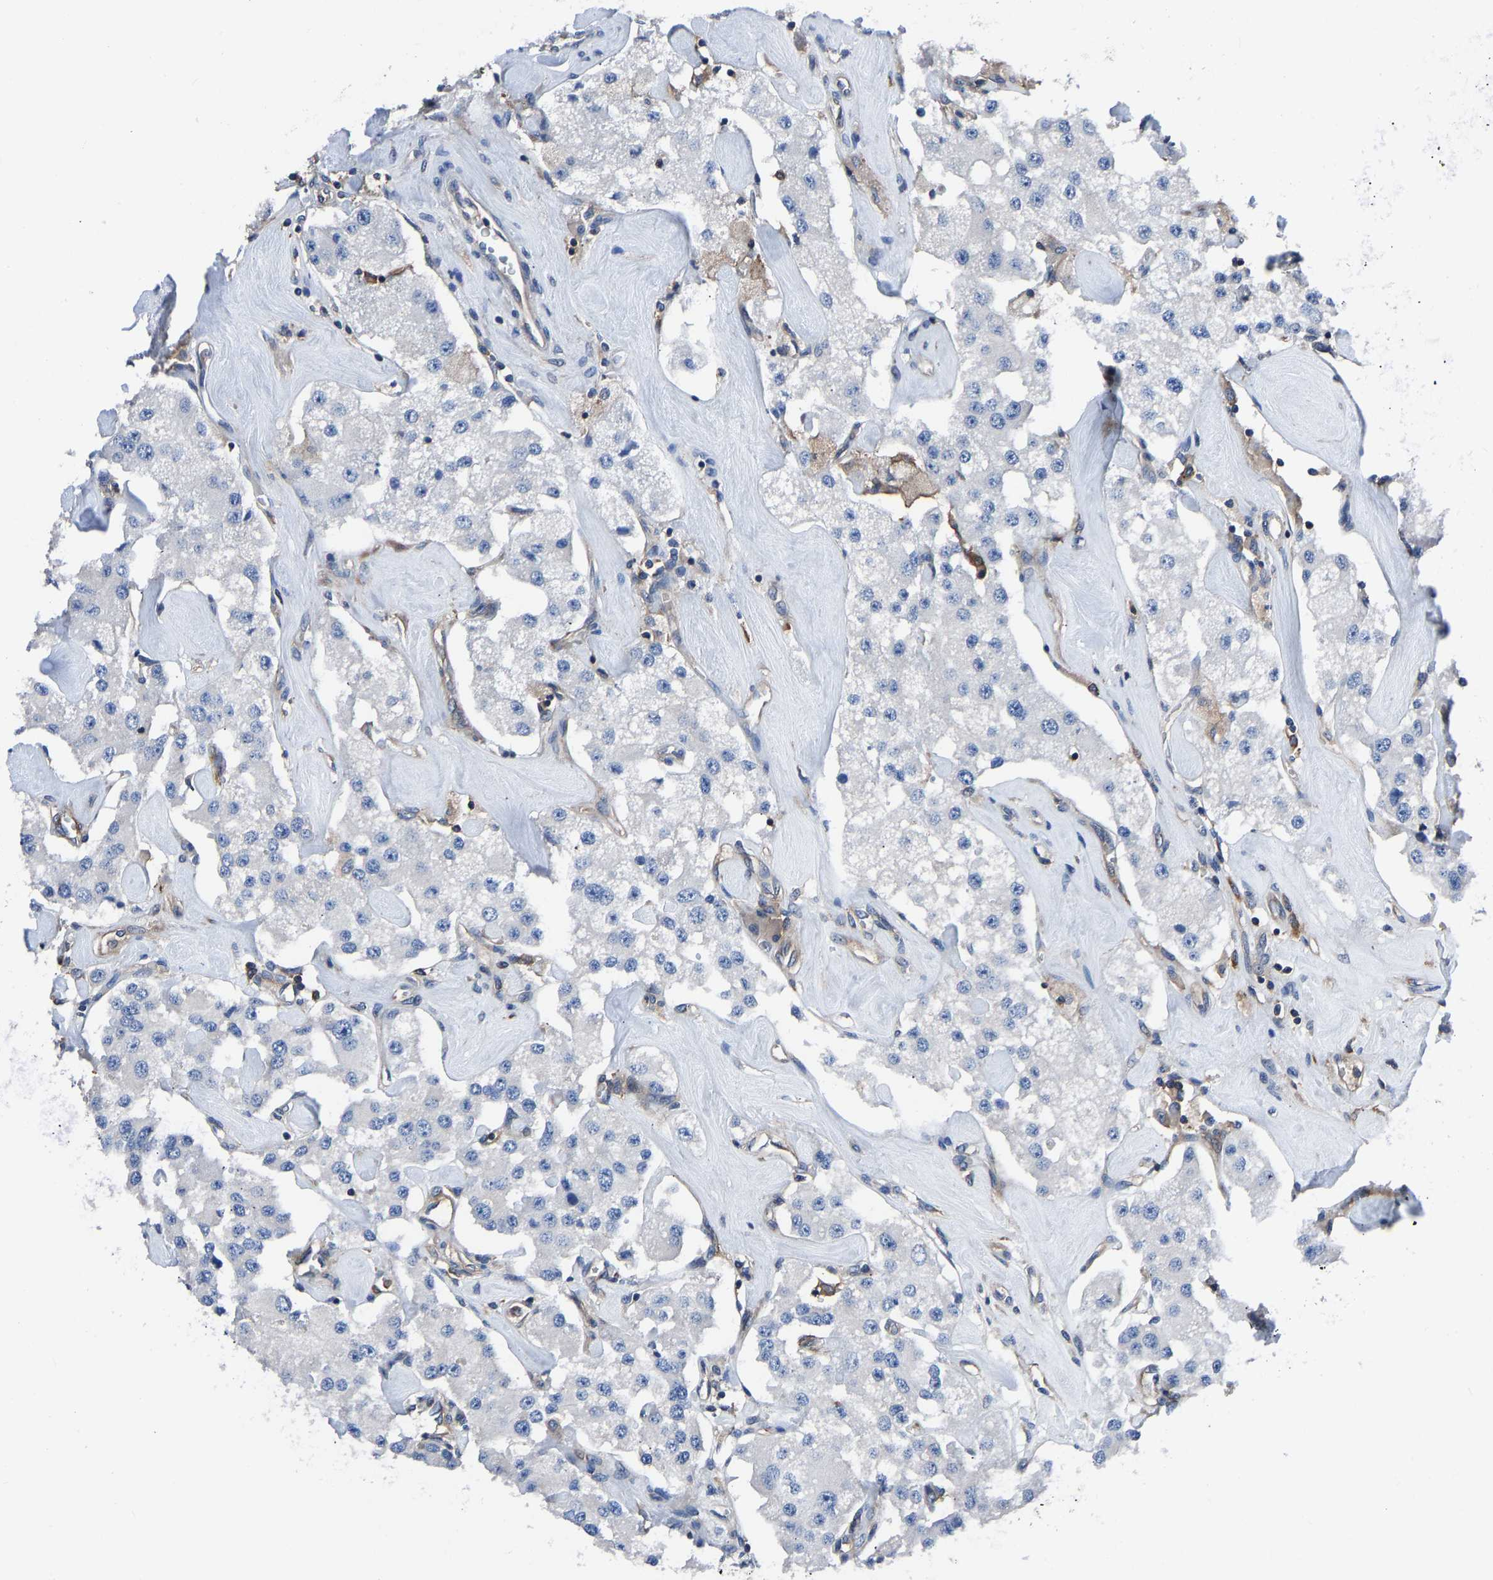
{"staining": {"intensity": "negative", "quantity": "none", "location": "none"}, "tissue": "carcinoid", "cell_type": "Tumor cells", "image_type": "cancer", "snomed": [{"axis": "morphology", "description": "Carcinoid, malignant, NOS"}, {"axis": "topography", "description": "Pancreas"}], "caption": "Tumor cells show no significant expression in carcinoid (malignant).", "gene": "PRKAR1A", "patient": {"sex": "male", "age": 41}}